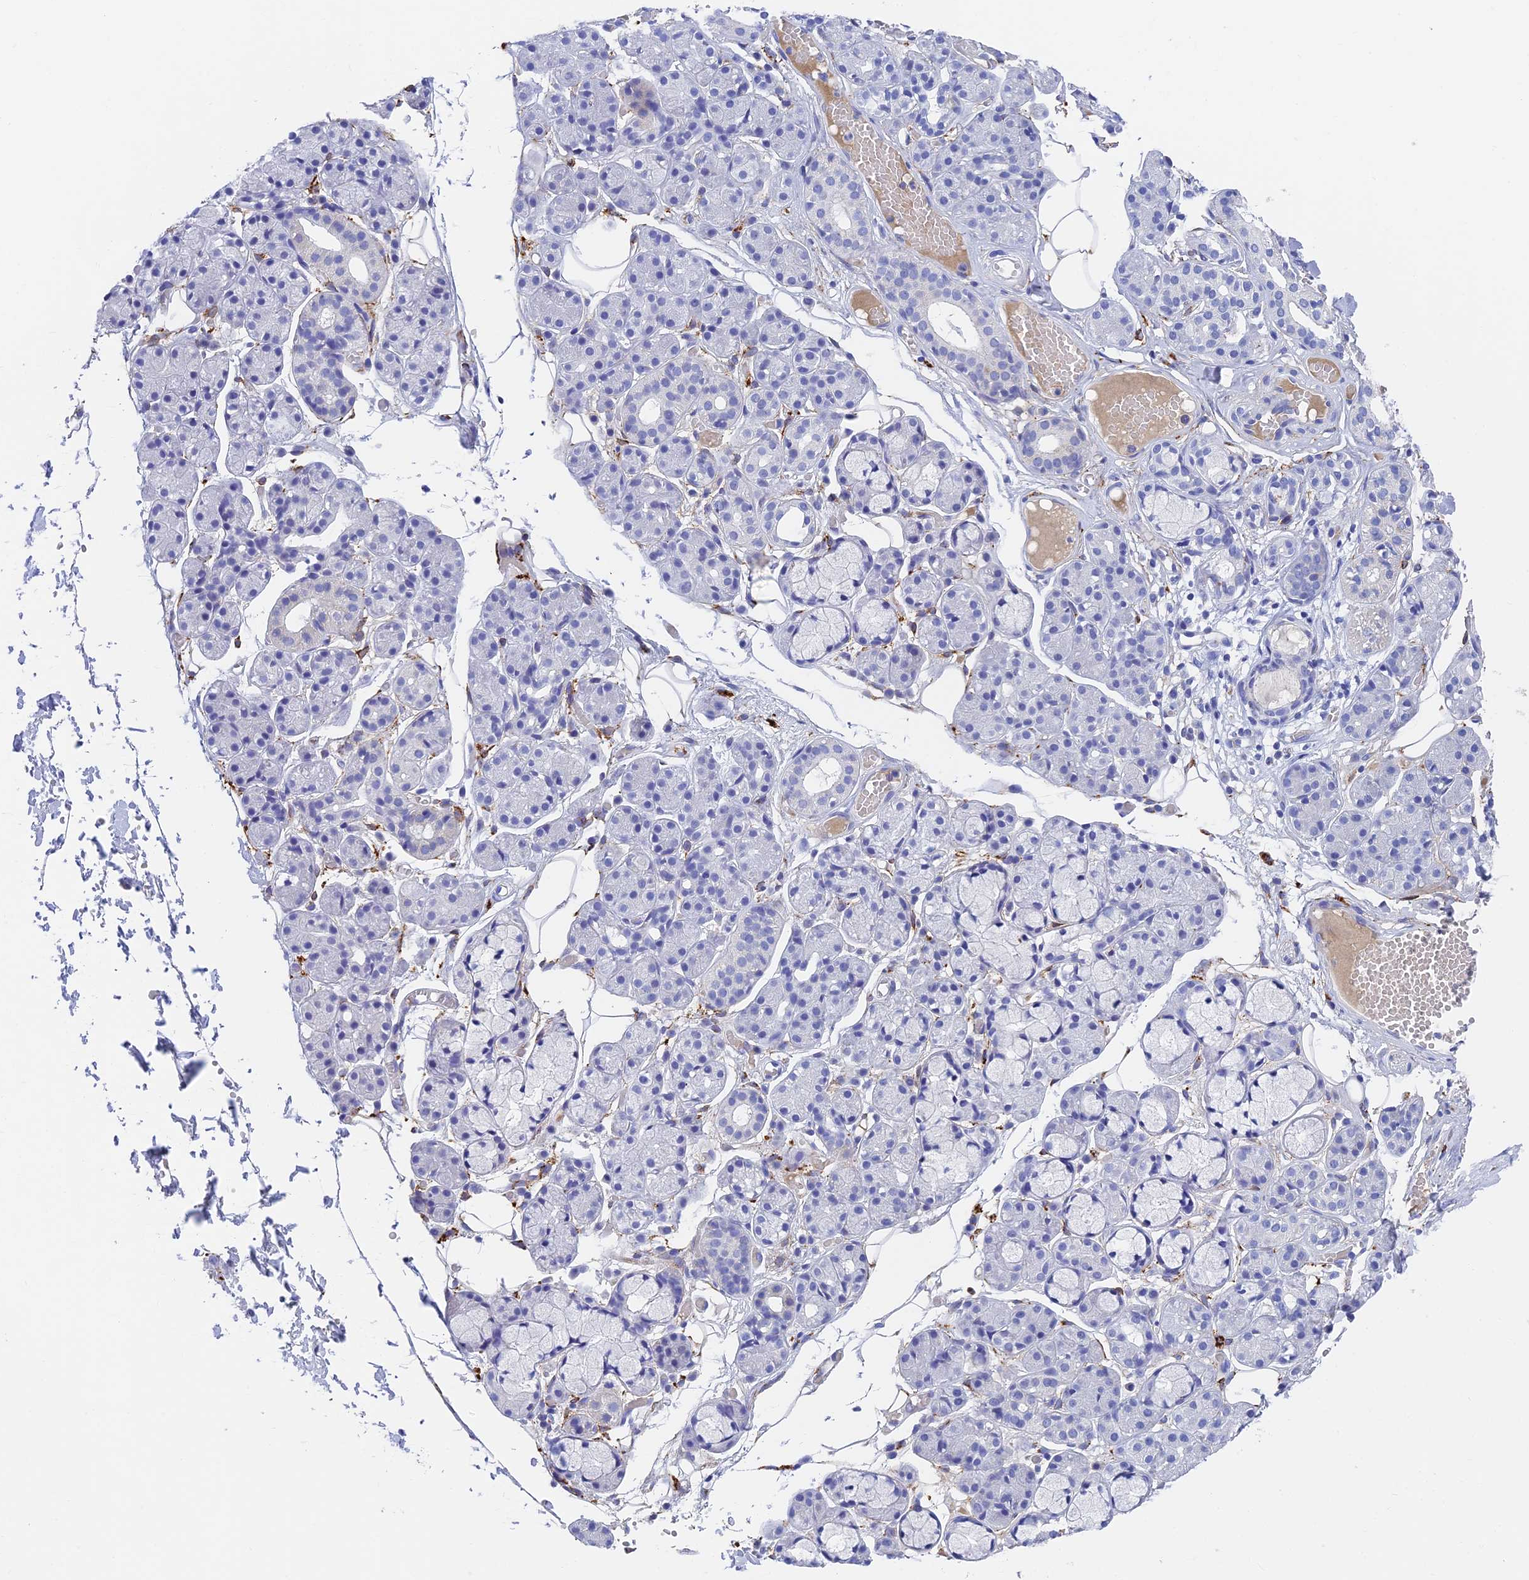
{"staining": {"intensity": "negative", "quantity": "none", "location": "none"}, "tissue": "salivary gland", "cell_type": "Glandular cells", "image_type": "normal", "snomed": [{"axis": "morphology", "description": "Normal tissue, NOS"}, {"axis": "topography", "description": "Salivary gland"}], "caption": "High power microscopy micrograph of an immunohistochemistry micrograph of benign salivary gland, revealing no significant expression in glandular cells. The staining was performed using DAB to visualize the protein expression in brown, while the nuclei were stained in blue with hematoxylin (Magnification: 20x).", "gene": "ADAMTS13", "patient": {"sex": "male", "age": 63}}